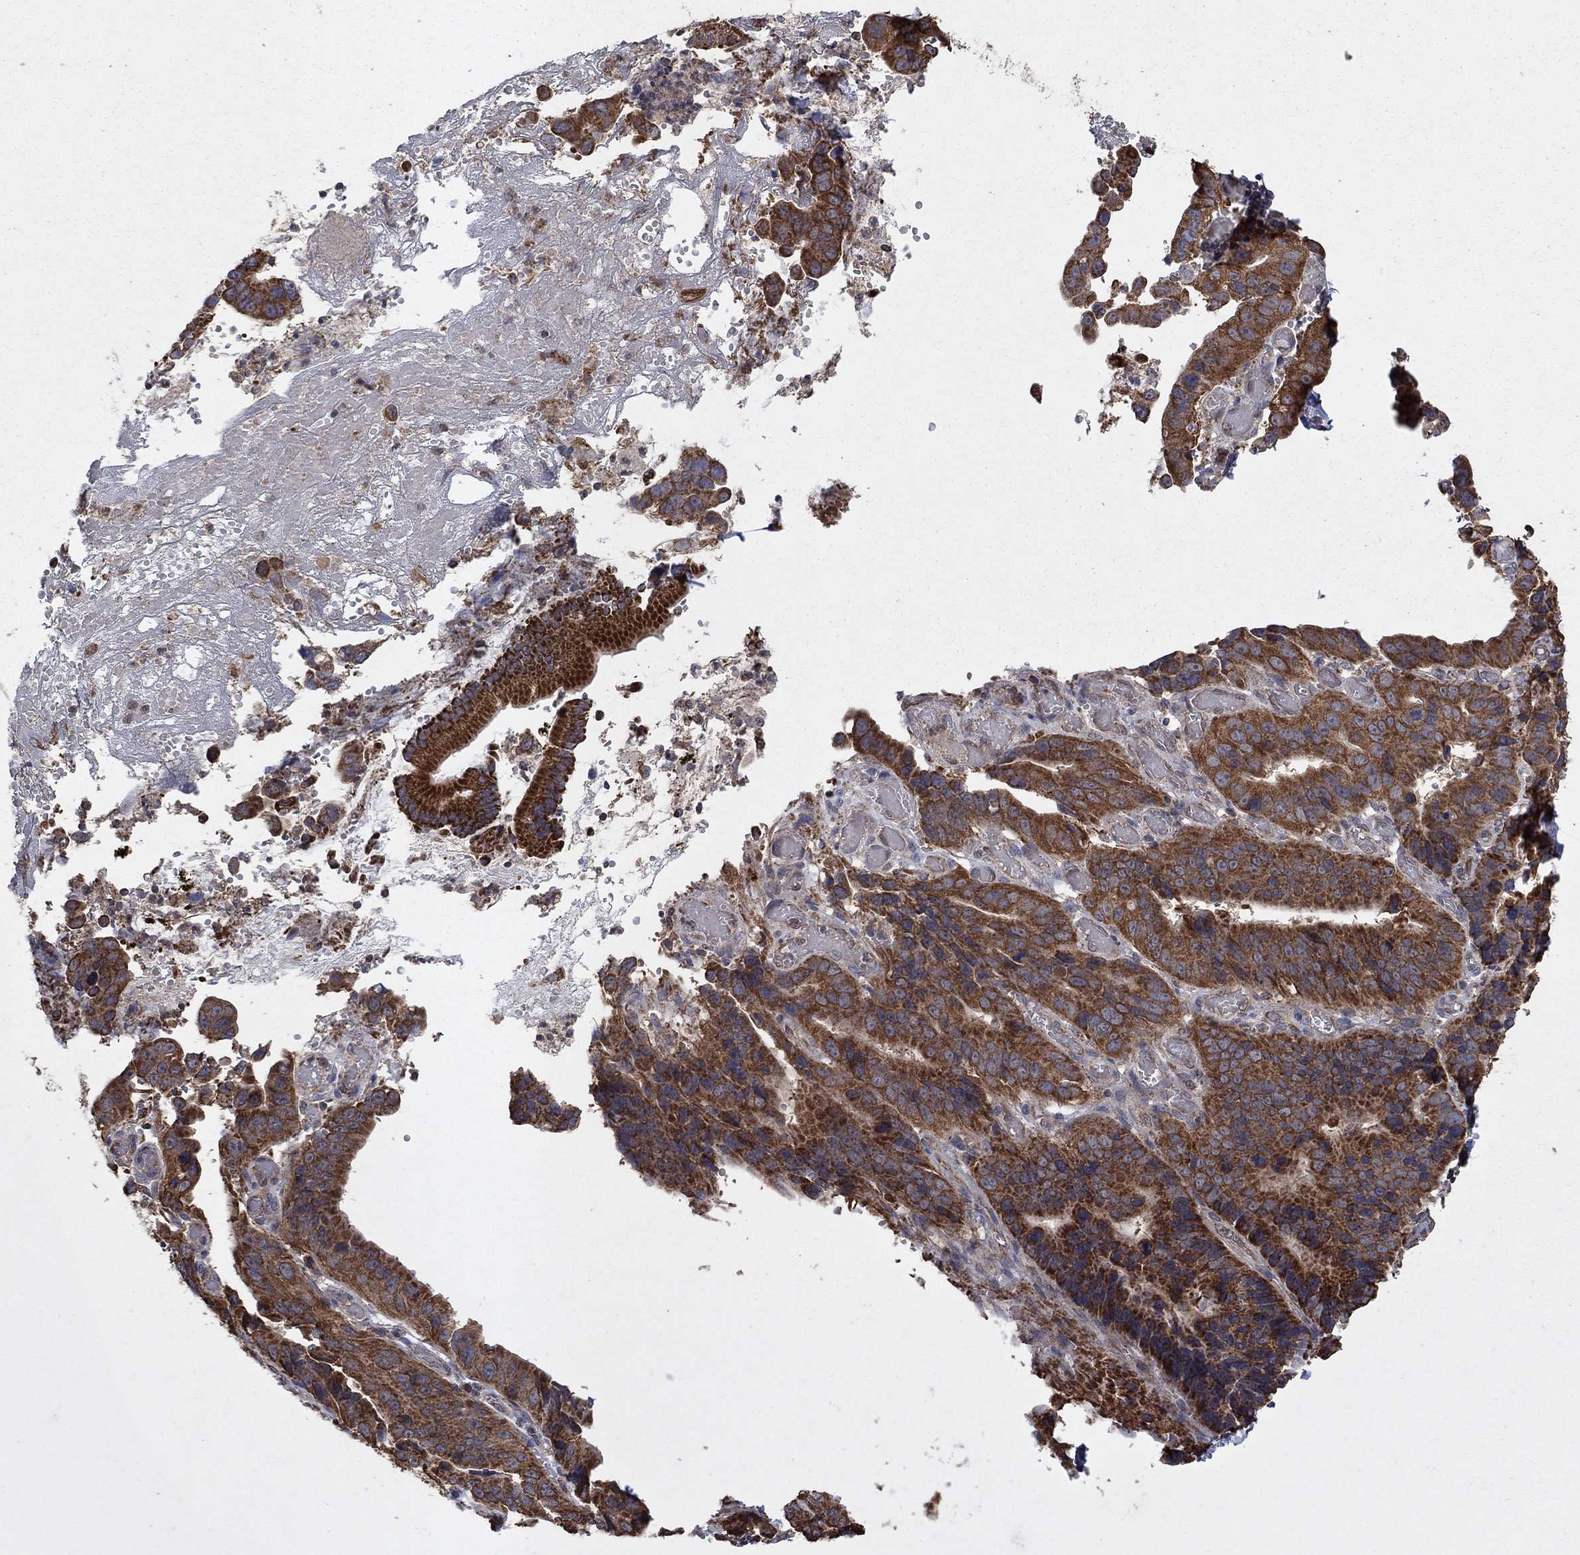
{"staining": {"intensity": "strong", "quantity": "25%-75%", "location": "cytoplasmic/membranous"}, "tissue": "stomach cancer", "cell_type": "Tumor cells", "image_type": "cancer", "snomed": [{"axis": "morphology", "description": "Adenocarcinoma, NOS"}, {"axis": "topography", "description": "Stomach"}], "caption": "Immunohistochemistry image of stomach cancer stained for a protein (brown), which reveals high levels of strong cytoplasmic/membranous staining in approximately 25%-75% of tumor cells.", "gene": "DPH1", "patient": {"sex": "male", "age": 84}}